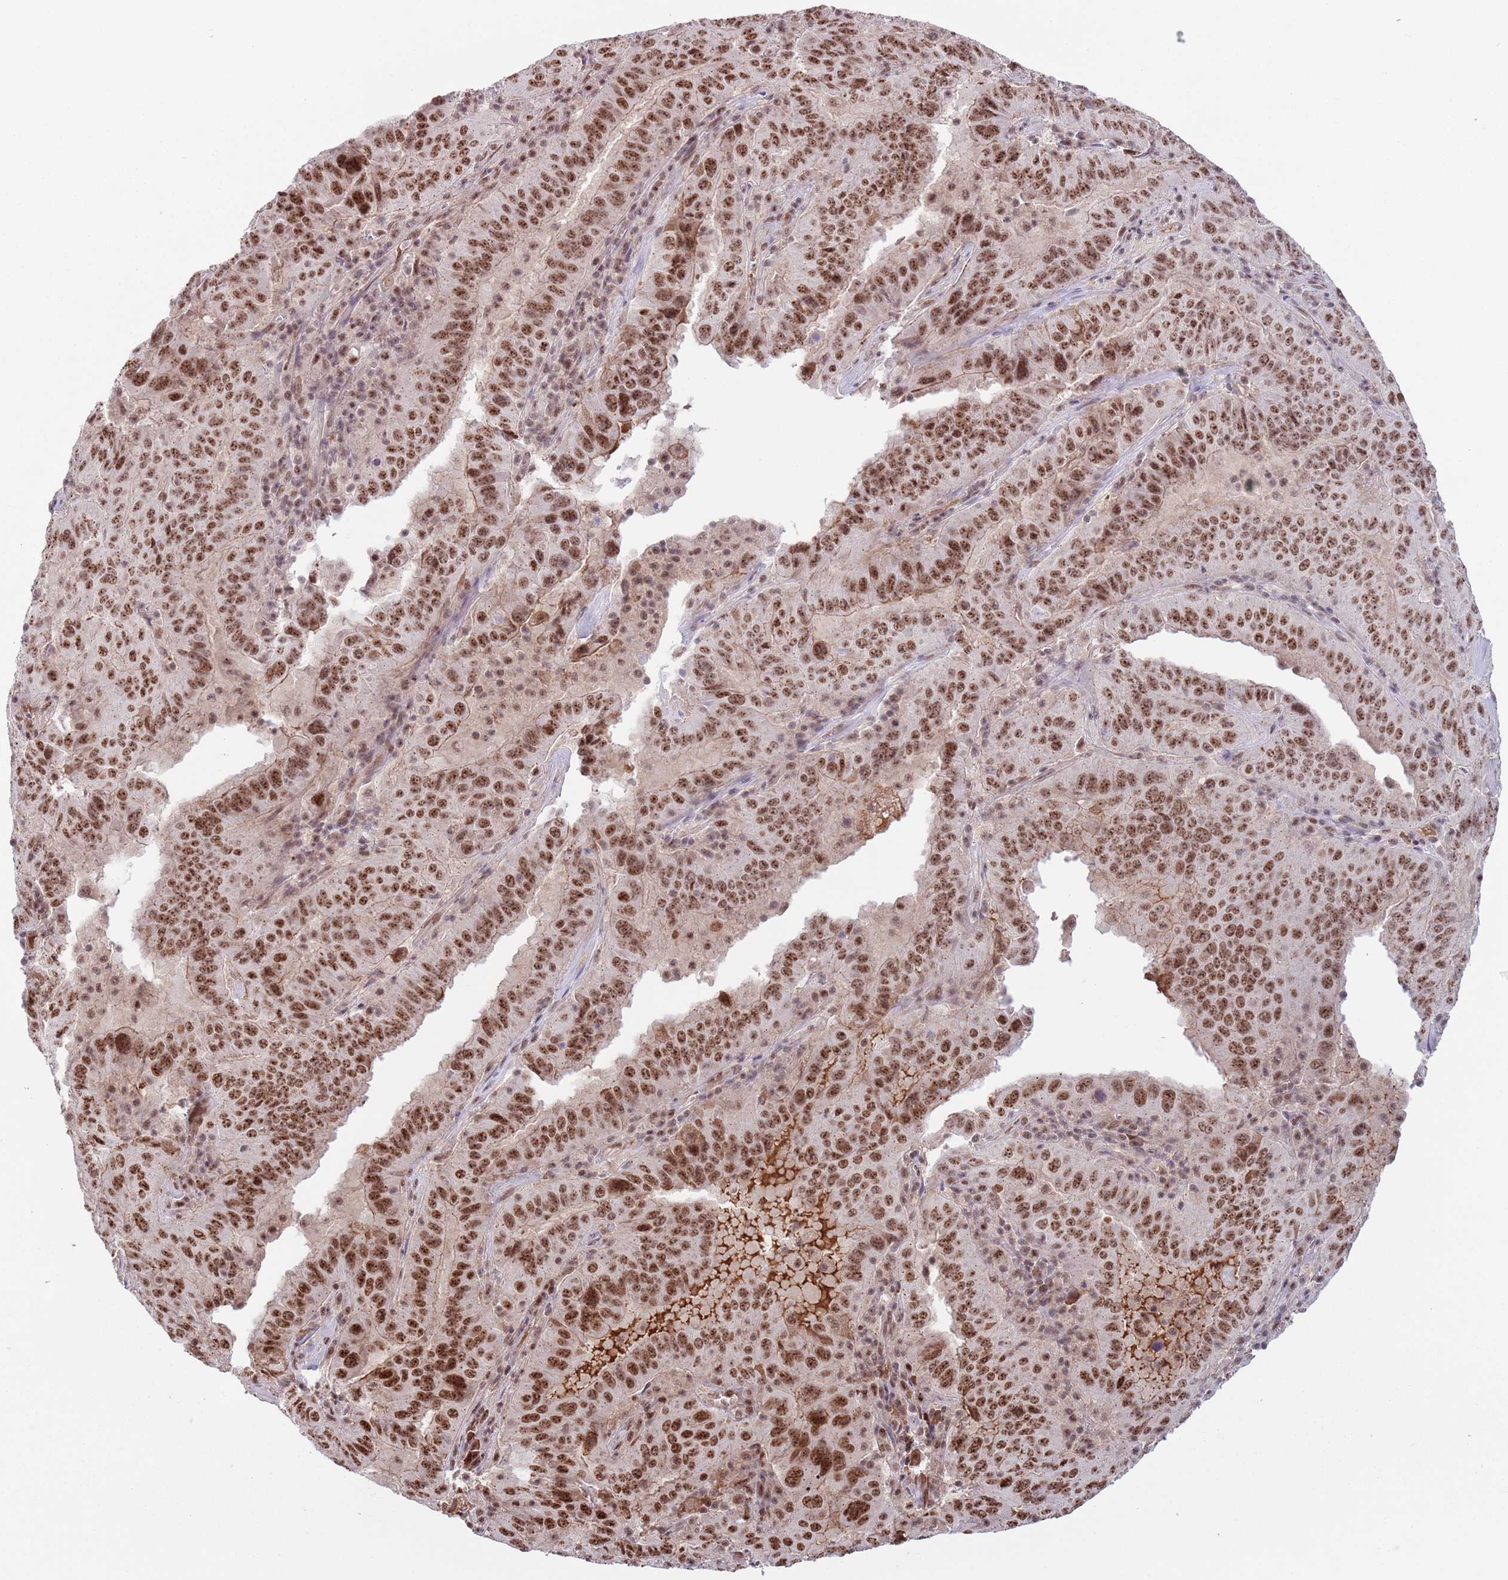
{"staining": {"intensity": "moderate", "quantity": ">75%", "location": "nuclear"}, "tissue": "pancreatic cancer", "cell_type": "Tumor cells", "image_type": "cancer", "snomed": [{"axis": "morphology", "description": "Adenocarcinoma, NOS"}, {"axis": "topography", "description": "Pancreas"}], "caption": "High-power microscopy captured an immunohistochemistry photomicrograph of pancreatic cancer (adenocarcinoma), revealing moderate nuclear staining in about >75% of tumor cells.", "gene": "SIPA1L3", "patient": {"sex": "male", "age": 63}}